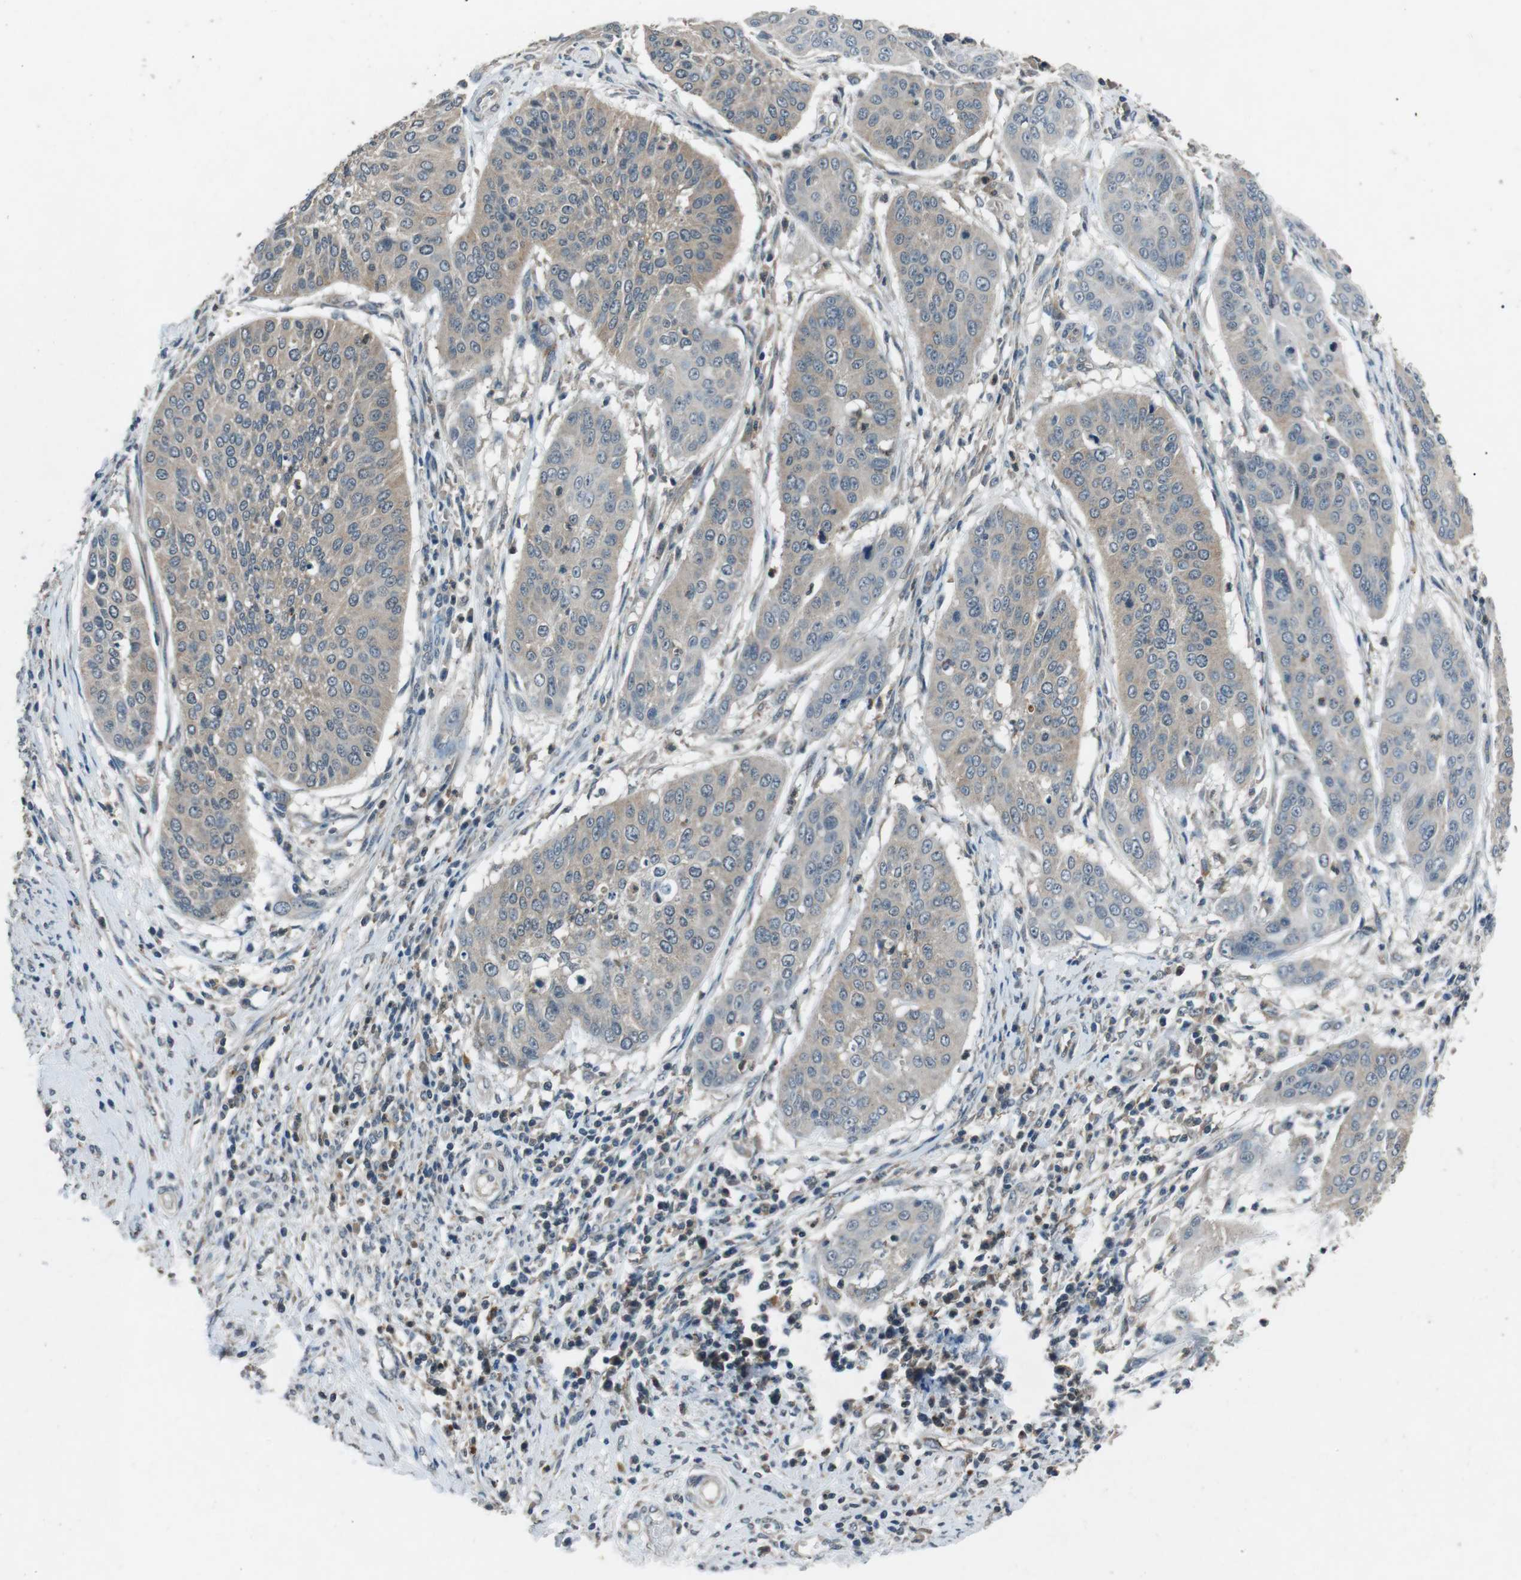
{"staining": {"intensity": "weak", "quantity": "<25%", "location": "cytoplasmic/membranous"}, "tissue": "cervical cancer", "cell_type": "Tumor cells", "image_type": "cancer", "snomed": [{"axis": "morphology", "description": "Normal tissue, NOS"}, {"axis": "morphology", "description": "Squamous cell carcinoma, NOS"}, {"axis": "topography", "description": "Cervix"}], "caption": "Tumor cells show no significant positivity in squamous cell carcinoma (cervical).", "gene": "NEK7", "patient": {"sex": "female", "age": 39}}